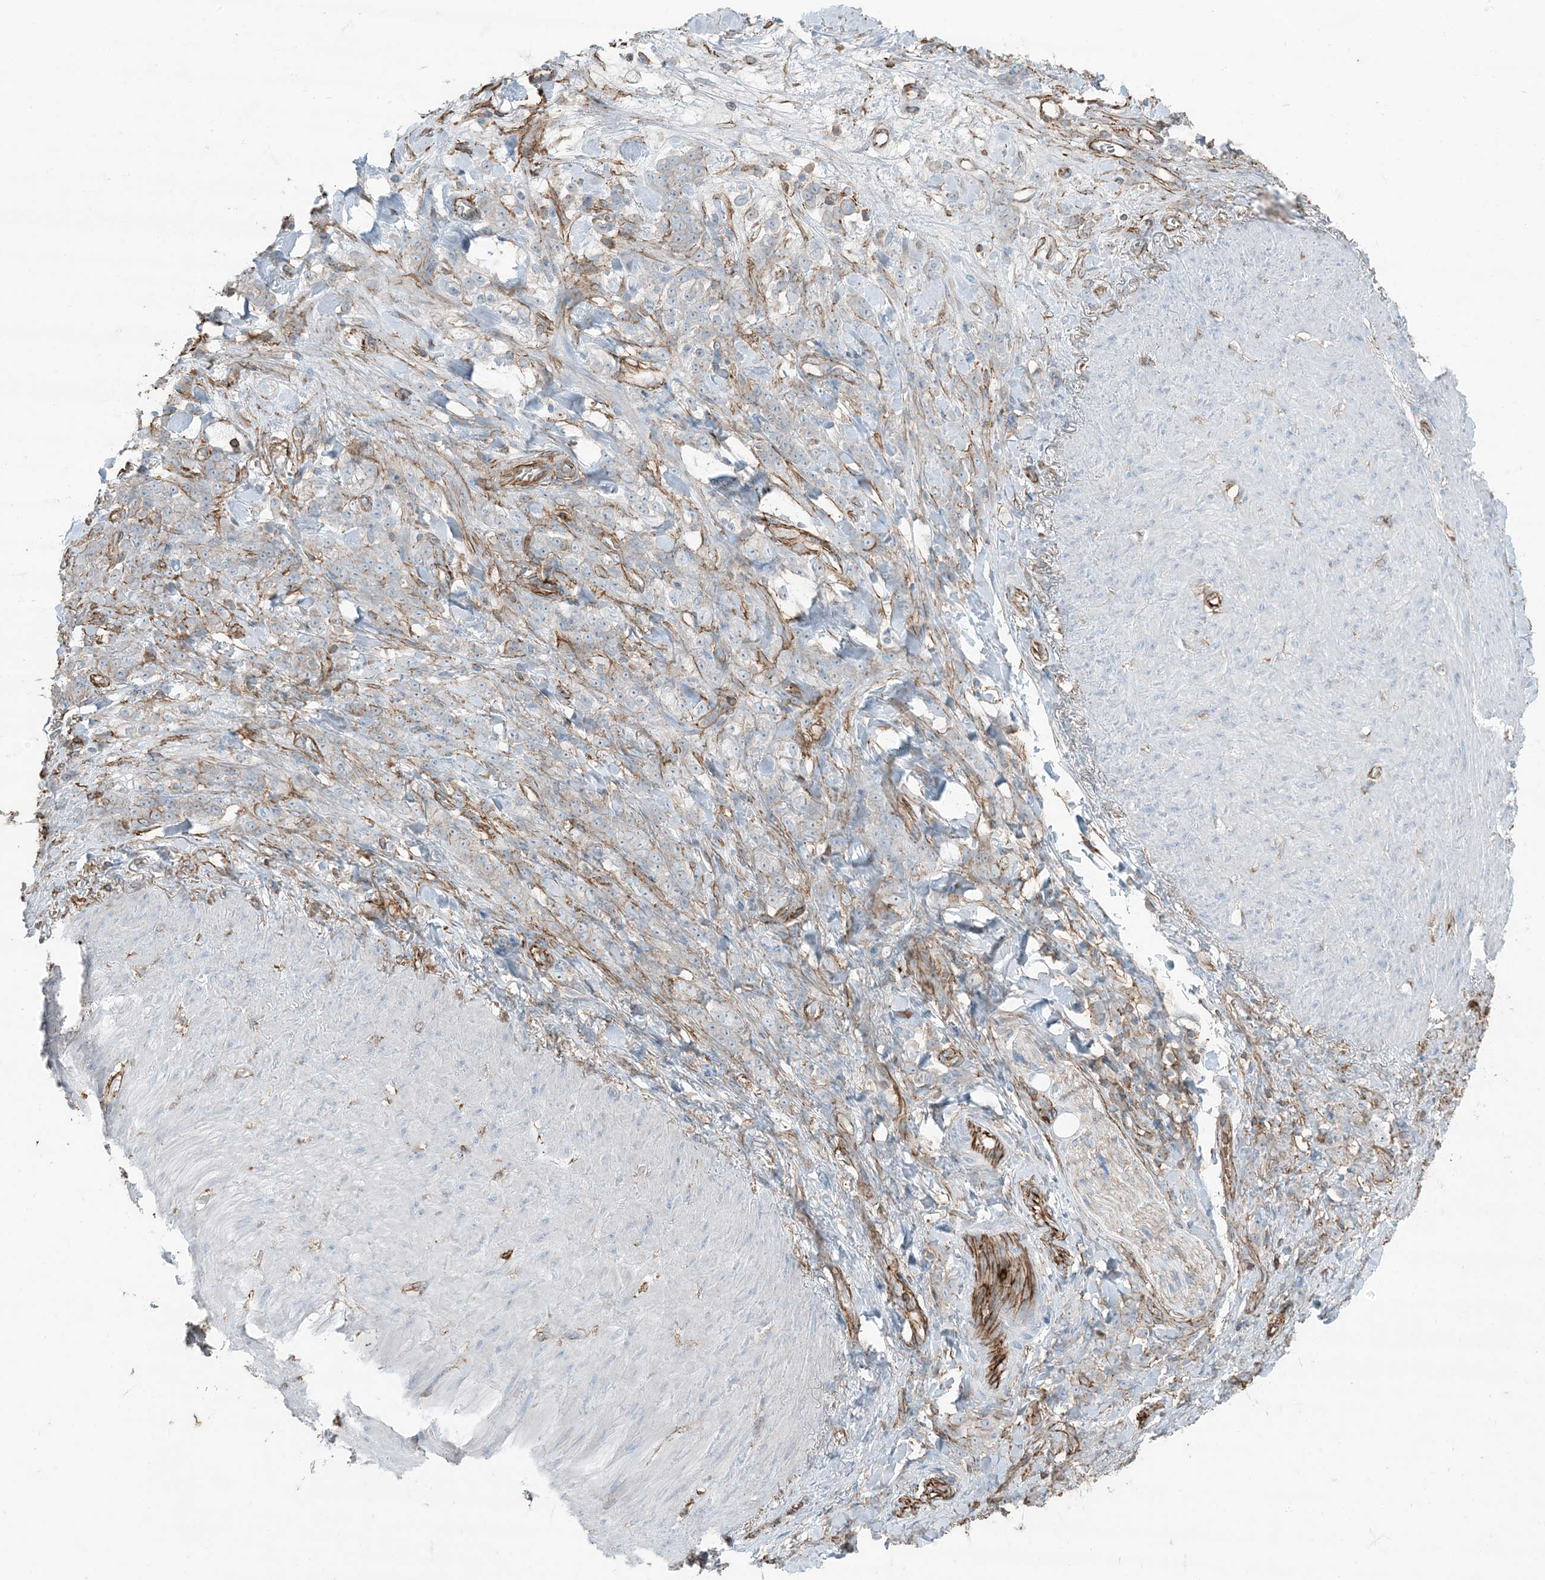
{"staining": {"intensity": "negative", "quantity": "none", "location": "none"}, "tissue": "stomach cancer", "cell_type": "Tumor cells", "image_type": "cancer", "snomed": [{"axis": "morphology", "description": "Normal tissue, NOS"}, {"axis": "morphology", "description": "Adenocarcinoma, NOS"}, {"axis": "topography", "description": "Stomach"}], "caption": "Tumor cells are negative for protein expression in human stomach cancer (adenocarcinoma).", "gene": "APOBEC3C", "patient": {"sex": "male", "age": 82}}